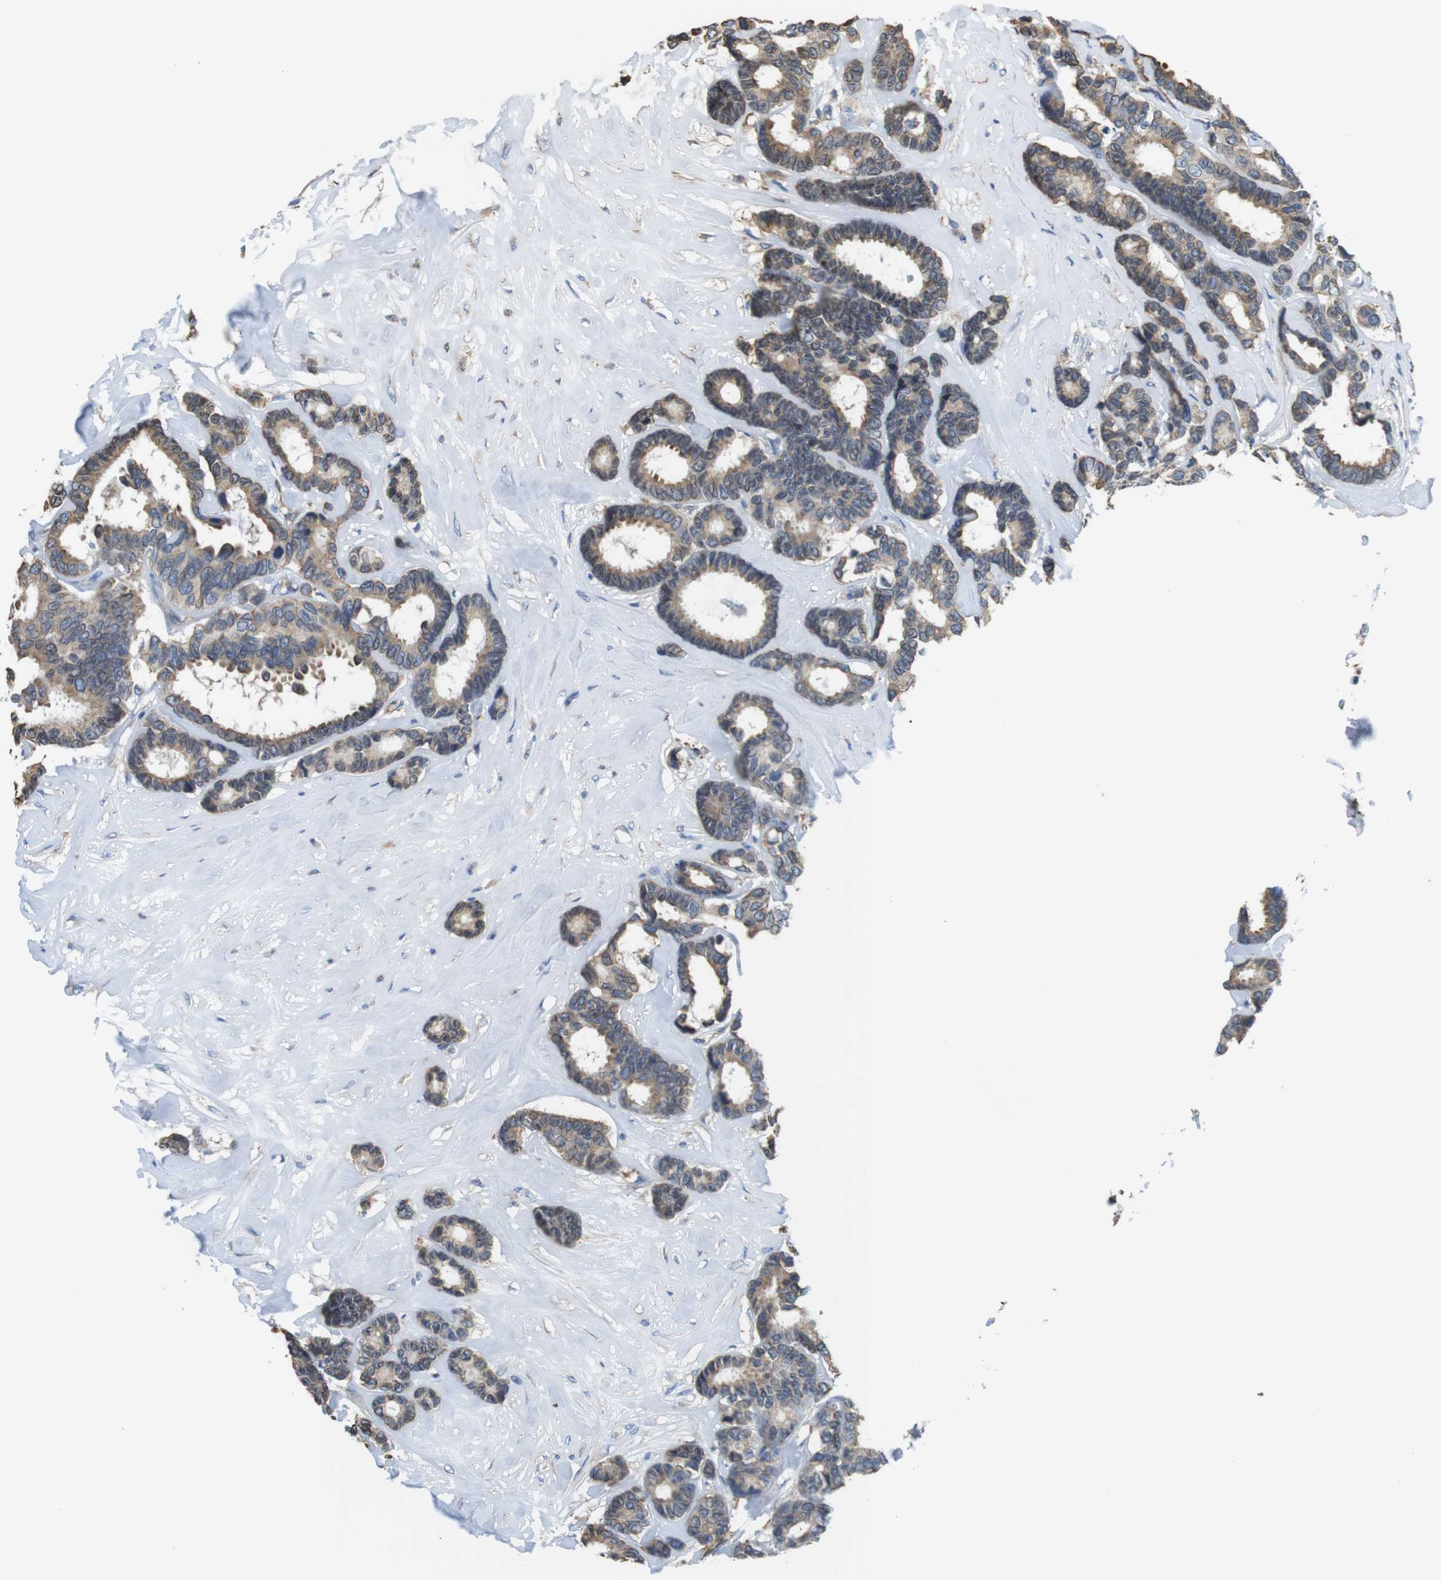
{"staining": {"intensity": "moderate", "quantity": ">75%", "location": "cytoplasmic/membranous"}, "tissue": "breast cancer", "cell_type": "Tumor cells", "image_type": "cancer", "snomed": [{"axis": "morphology", "description": "Duct carcinoma"}, {"axis": "topography", "description": "Breast"}], "caption": "Breast cancer was stained to show a protein in brown. There is medium levels of moderate cytoplasmic/membranous positivity in approximately >75% of tumor cells.", "gene": "CDH8", "patient": {"sex": "female", "age": 87}}